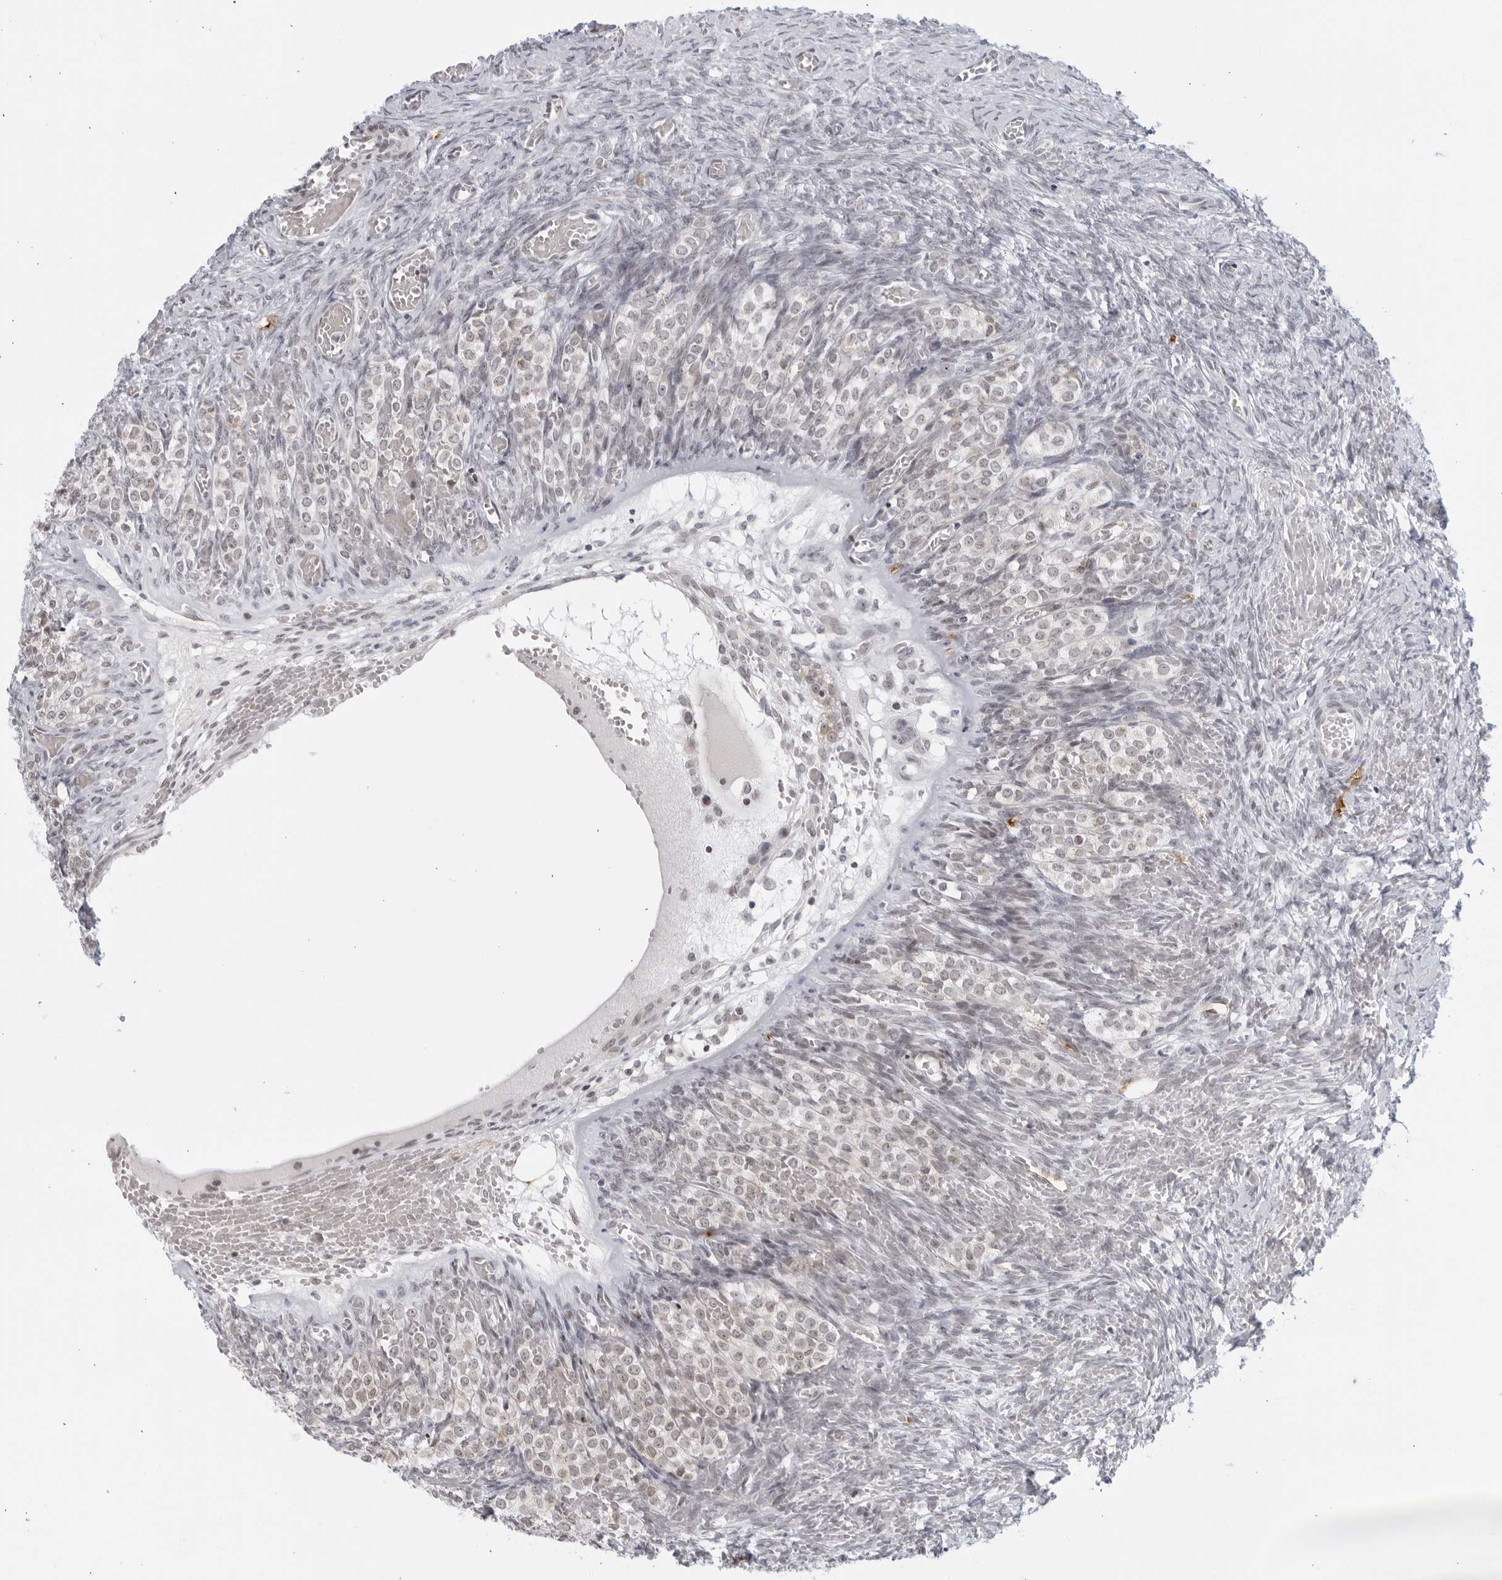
{"staining": {"intensity": "negative", "quantity": "none", "location": "none"}, "tissue": "ovary", "cell_type": "Ovarian stroma cells", "image_type": "normal", "snomed": [{"axis": "morphology", "description": "Adenocarcinoma, NOS"}, {"axis": "topography", "description": "Endometrium"}], "caption": "Ovarian stroma cells show no significant staining in unremarkable ovary. Nuclei are stained in blue.", "gene": "RAB11FIP3", "patient": {"sex": "female", "age": 32}}